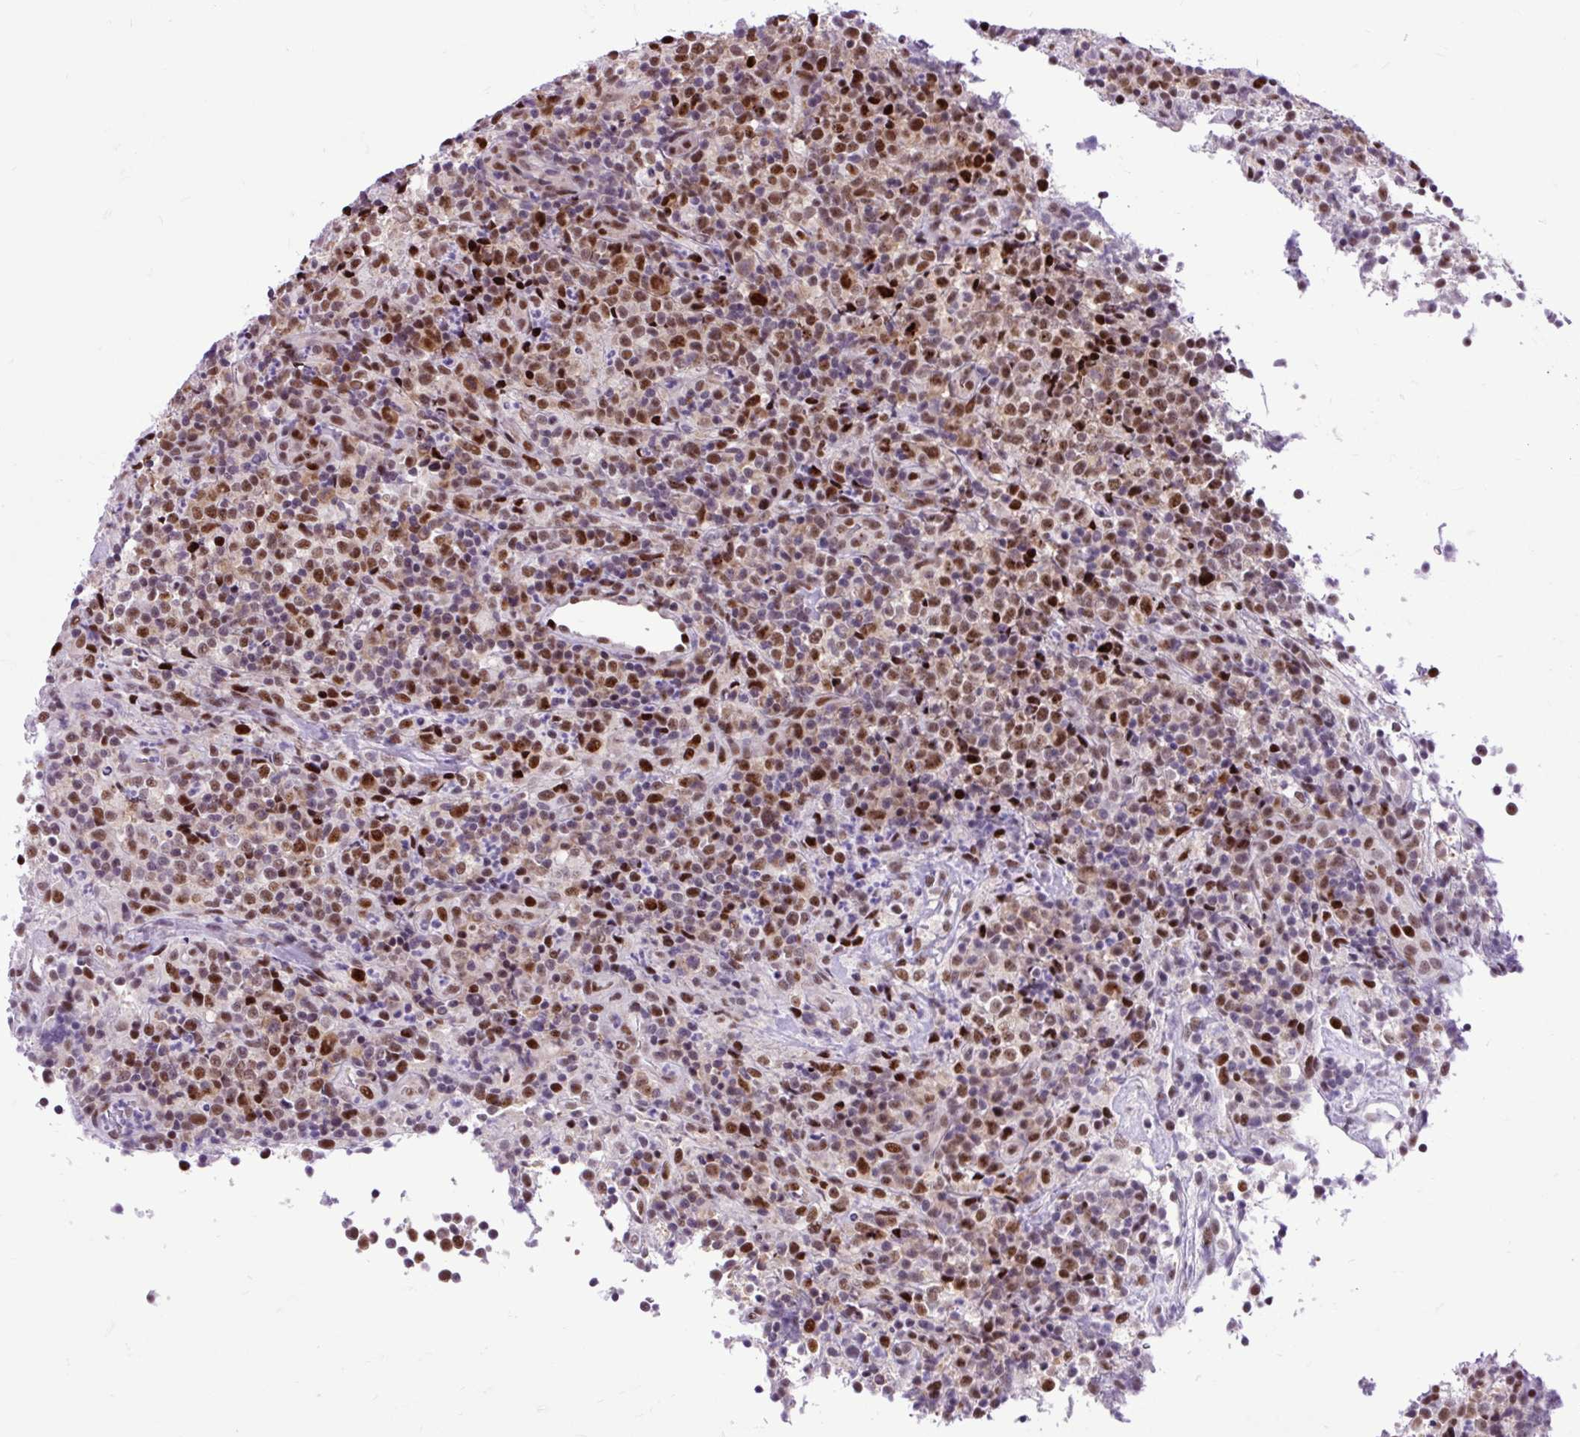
{"staining": {"intensity": "strong", "quantity": ">75%", "location": "nuclear"}, "tissue": "lymphoma", "cell_type": "Tumor cells", "image_type": "cancer", "snomed": [{"axis": "morphology", "description": "Malignant lymphoma, non-Hodgkin's type, High grade"}, {"axis": "topography", "description": "Lymph node"}], "caption": "Human malignant lymphoma, non-Hodgkin's type (high-grade) stained for a protein (brown) displays strong nuclear positive positivity in approximately >75% of tumor cells.", "gene": "CLK2", "patient": {"sex": "male", "age": 54}}